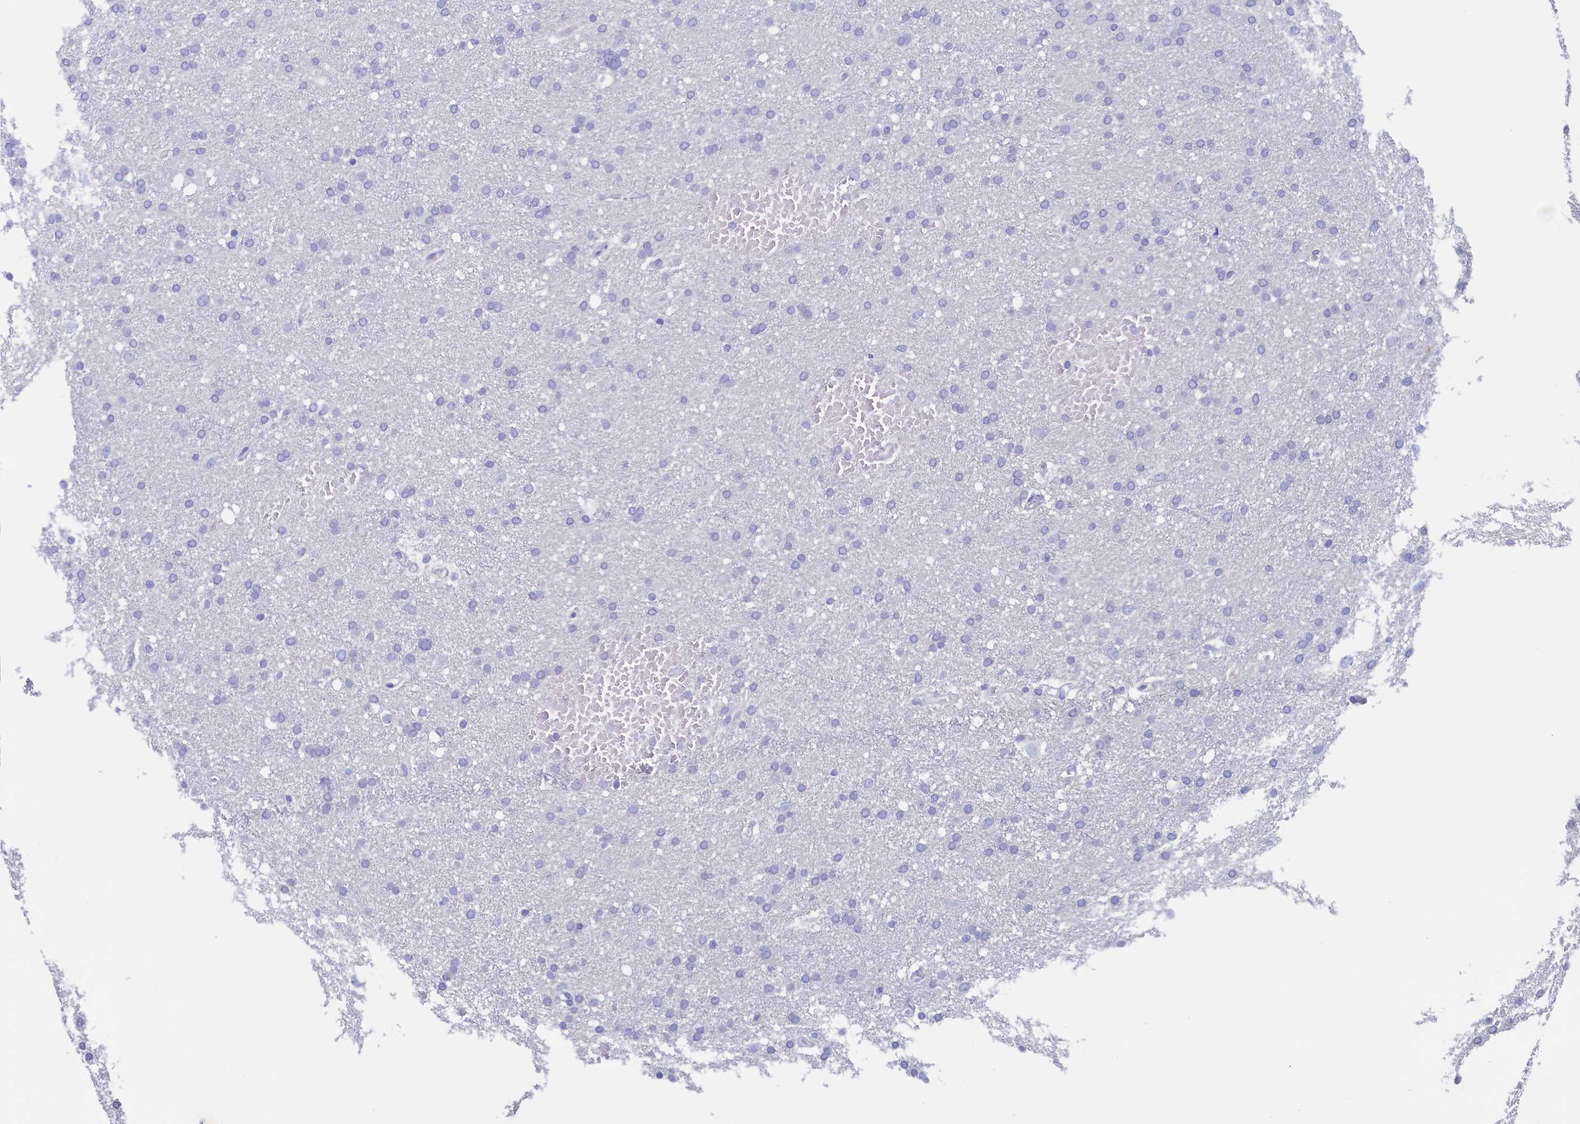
{"staining": {"intensity": "negative", "quantity": "none", "location": "none"}, "tissue": "glioma", "cell_type": "Tumor cells", "image_type": "cancer", "snomed": [{"axis": "morphology", "description": "Glioma, malignant, High grade"}, {"axis": "topography", "description": "Cerebral cortex"}], "caption": "High-grade glioma (malignant) stained for a protein using immunohistochemistry (IHC) shows no staining tumor cells.", "gene": "CBLIF", "patient": {"sex": "female", "age": 36}}